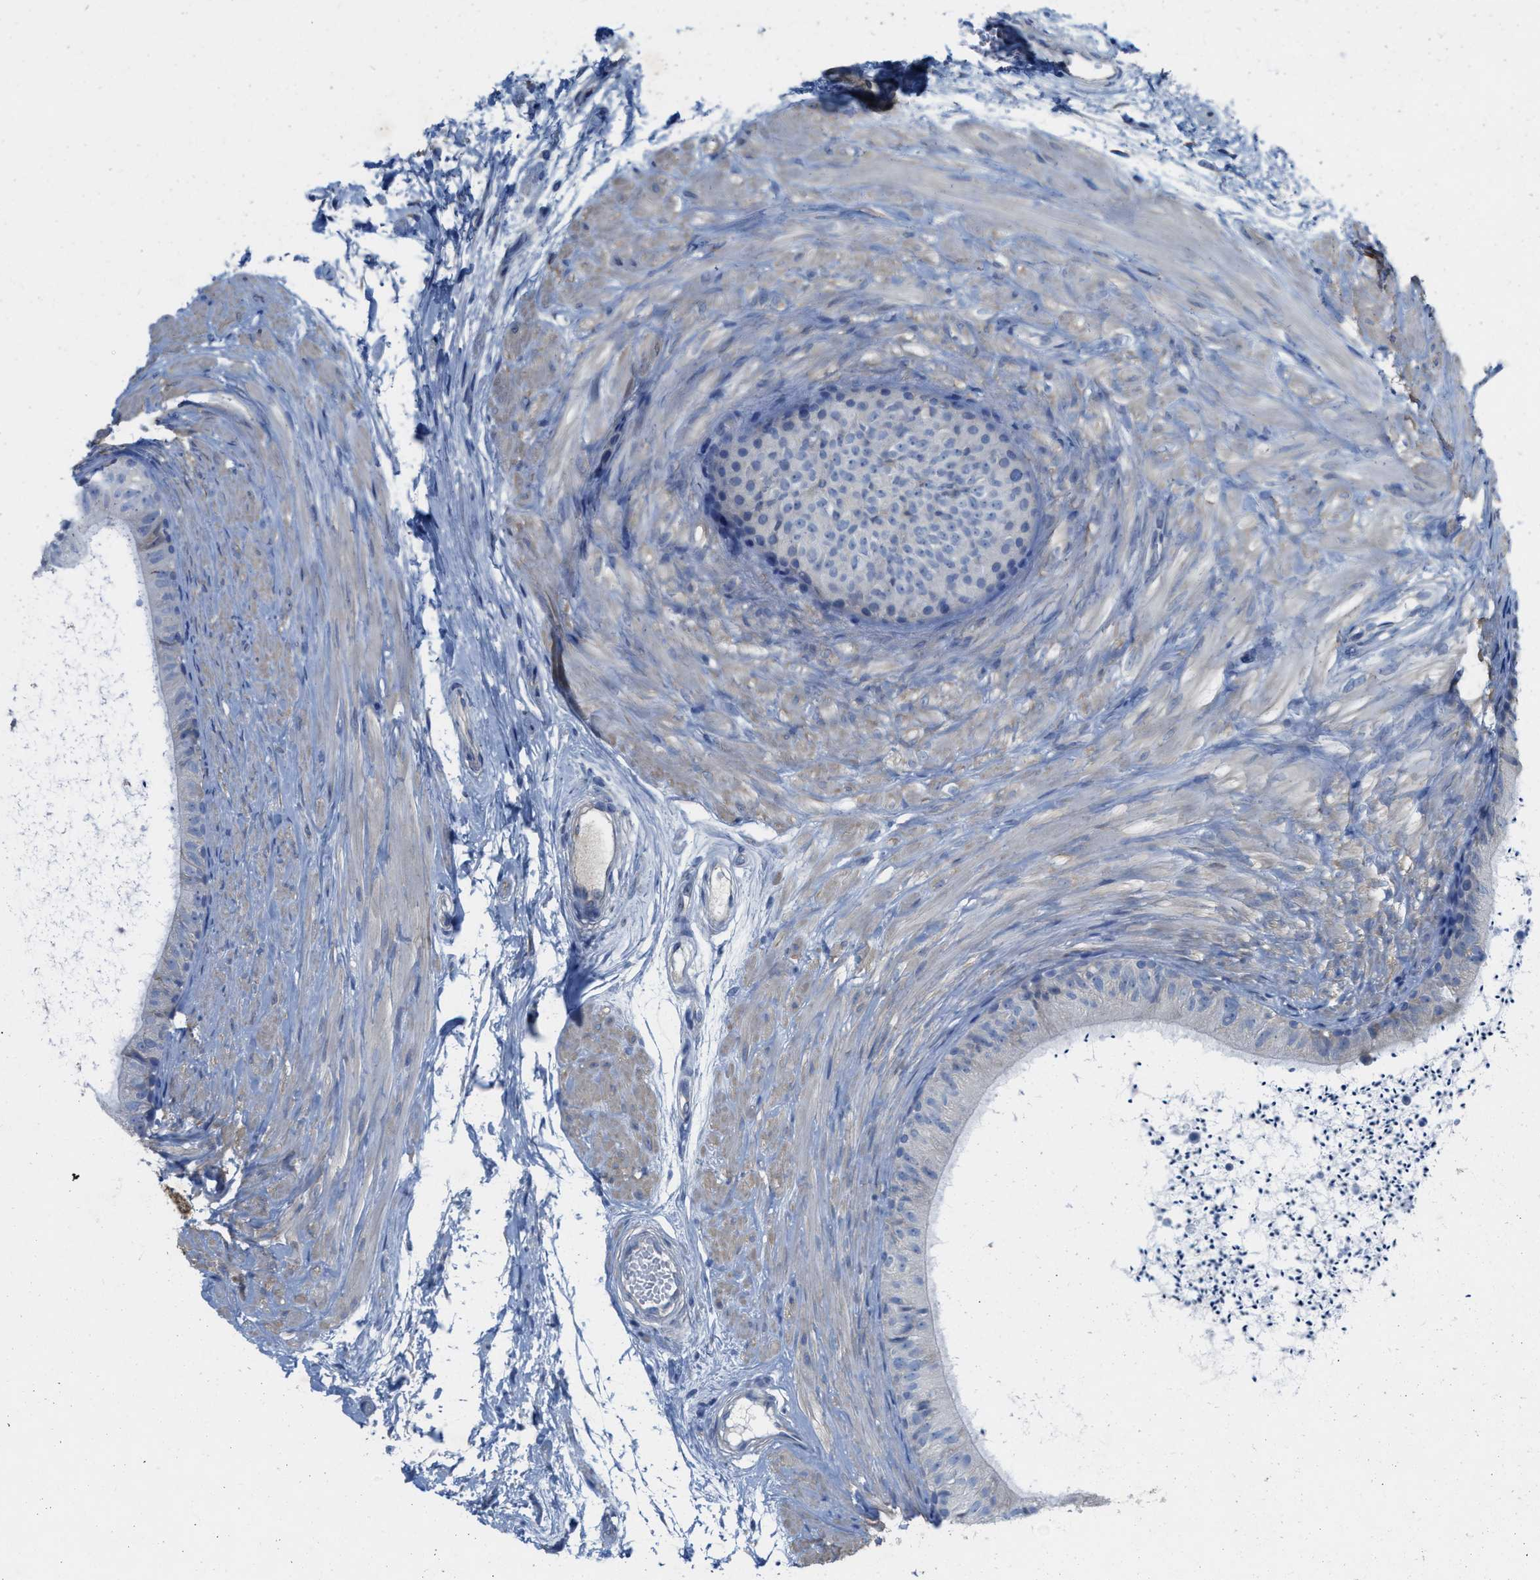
{"staining": {"intensity": "moderate", "quantity": "<25%", "location": "cytoplasmic/membranous"}, "tissue": "epididymis", "cell_type": "Glandular cells", "image_type": "normal", "snomed": [{"axis": "morphology", "description": "Normal tissue, NOS"}, {"axis": "topography", "description": "Epididymis"}], "caption": "Epididymis stained for a protein displays moderate cytoplasmic/membranous positivity in glandular cells. (IHC, brightfield microscopy, high magnification).", "gene": "CPA2", "patient": {"sex": "male", "age": 56}}